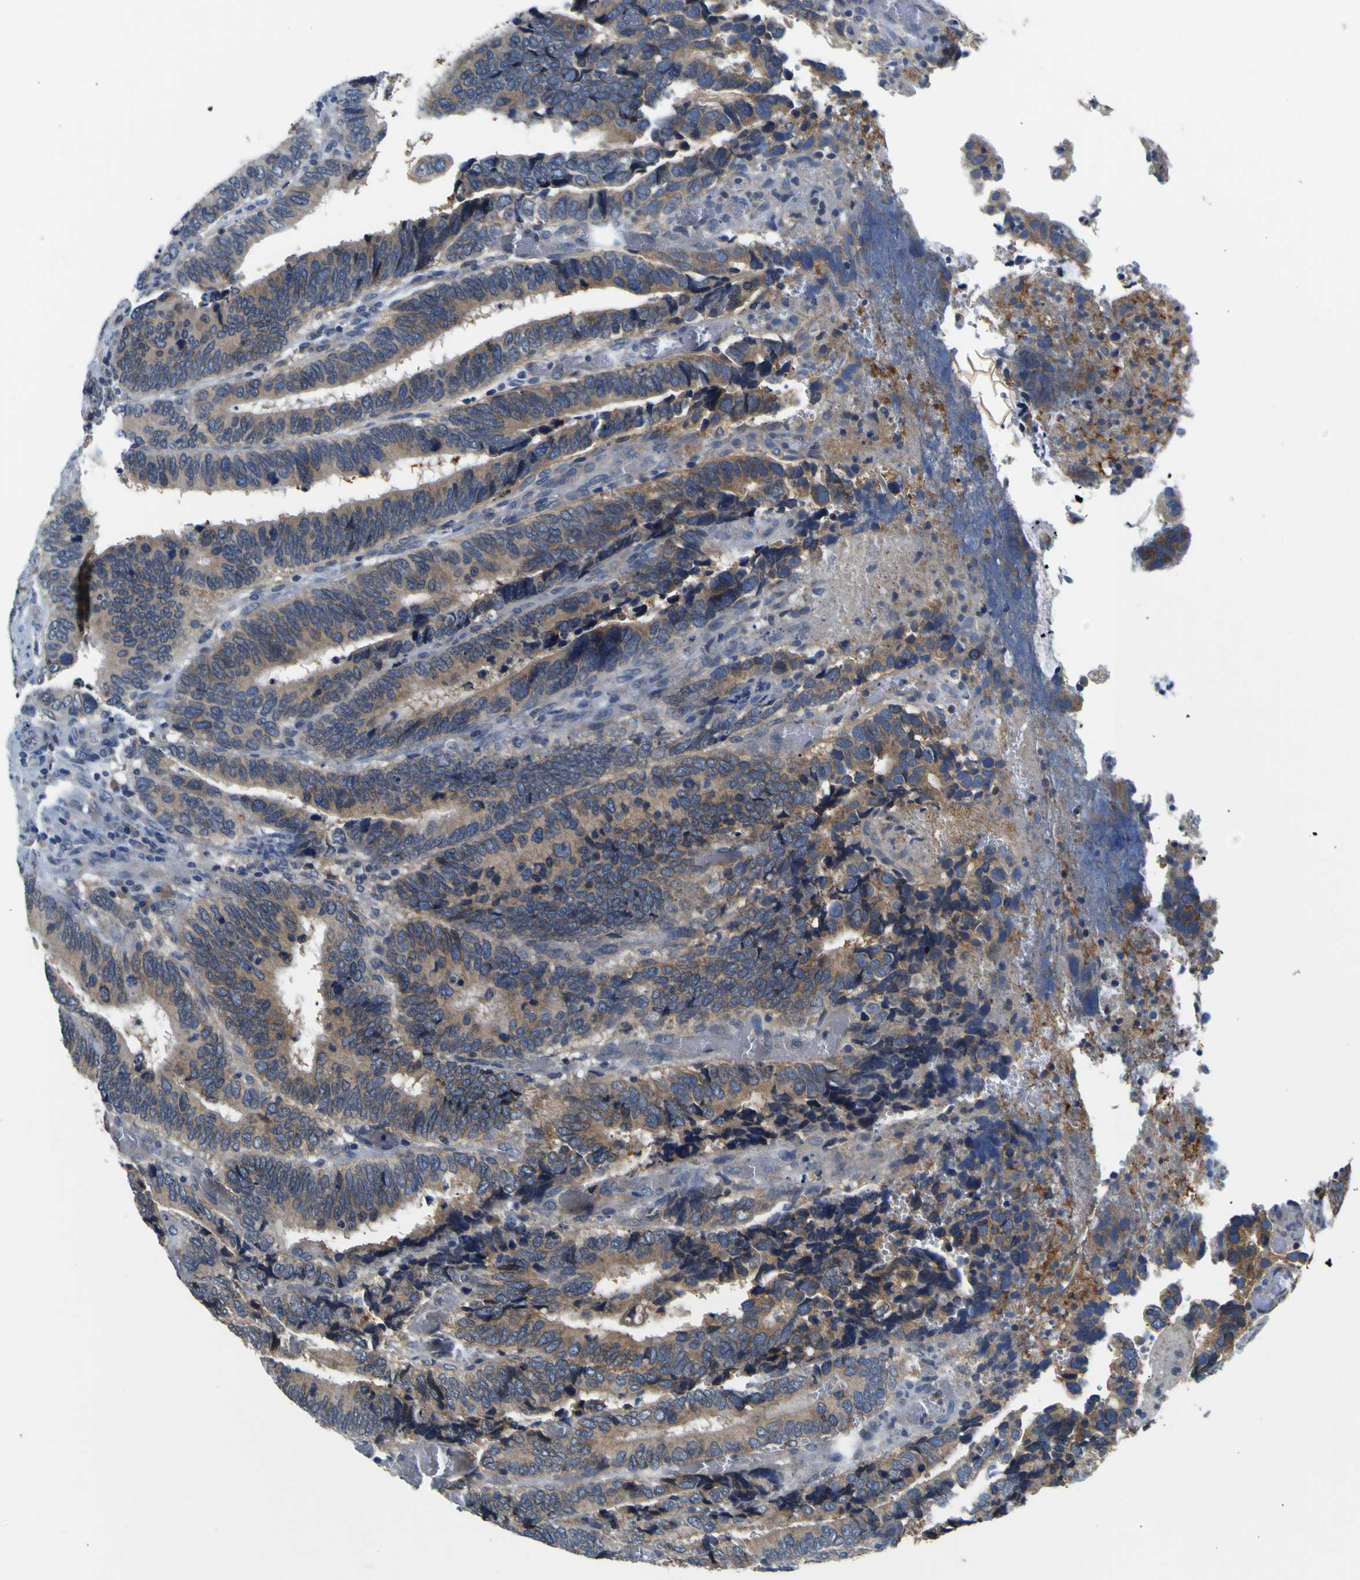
{"staining": {"intensity": "weak", "quantity": ">75%", "location": "cytoplasmic/membranous"}, "tissue": "colorectal cancer", "cell_type": "Tumor cells", "image_type": "cancer", "snomed": [{"axis": "morphology", "description": "Adenocarcinoma, NOS"}, {"axis": "topography", "description": "Colon"}], "caption": "The immunohistochemical stain labels weak cytoplasmic/membranous positivity in tumor cells of colorectal cancer (adenocarcinoma) tissue.", "gene": "EPHB4", "patient": {"sex": "male", "age": 72}}